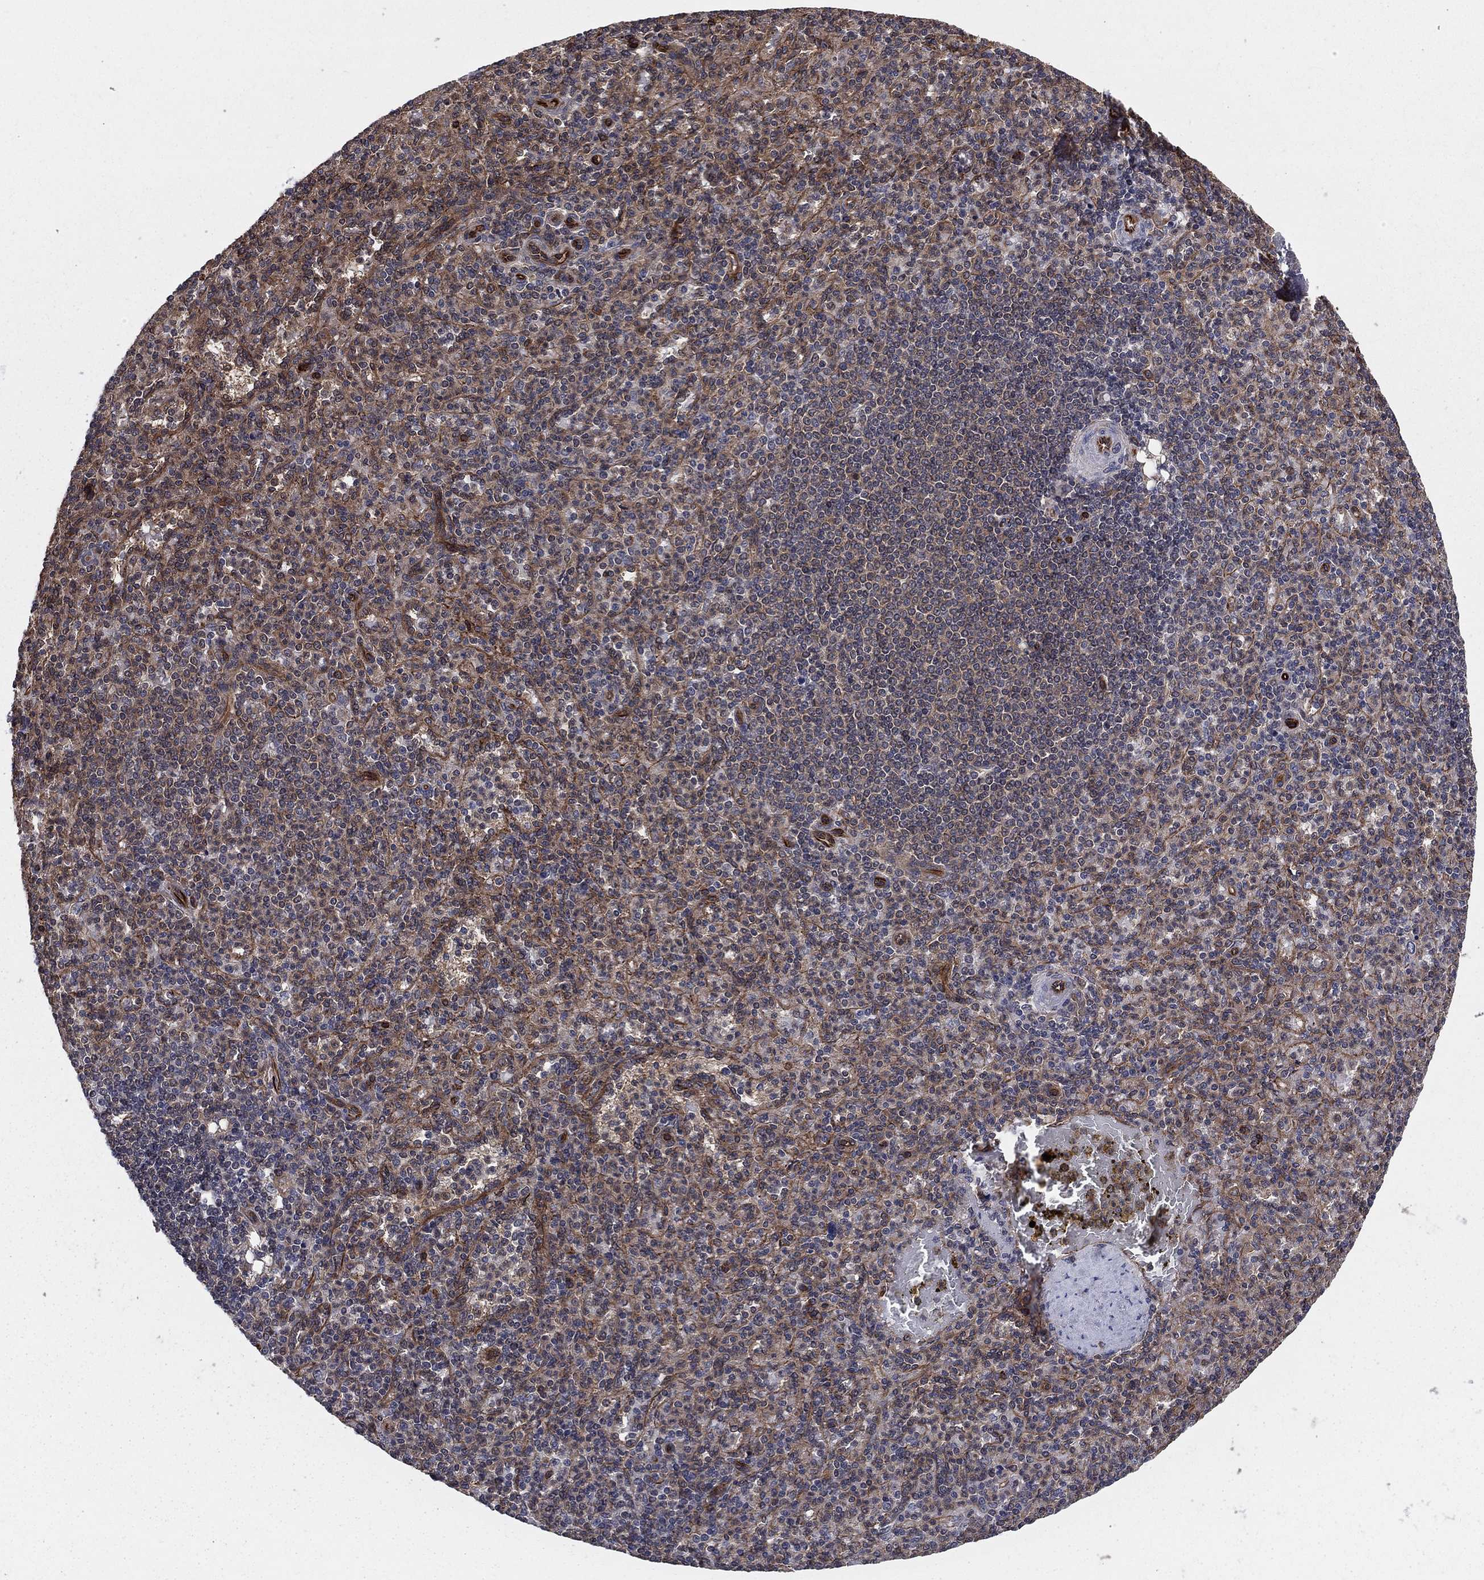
{"staining": {"intensity": "negative", "quantity": "none", "location": "none"}, "tissue": "spleen", "cell_type": "Cells in red pulp", "image_type": "normal", "snomed": [{"axis": "morphology", "description": "Normal tissue, NOS"}, {"axis": "topography", "description": "Spleen"}], "caption": "Immunohistochemical staining of unremarkable spleen reveals no significant expression in cells in red pulp. Brightfield microscopy of immunohistochemistry stained with DAB (brown) and hematoxylin (blue), captured at high magnification.", "gene": "CERT1", "patient": {"sex": "female", "age": 74}}